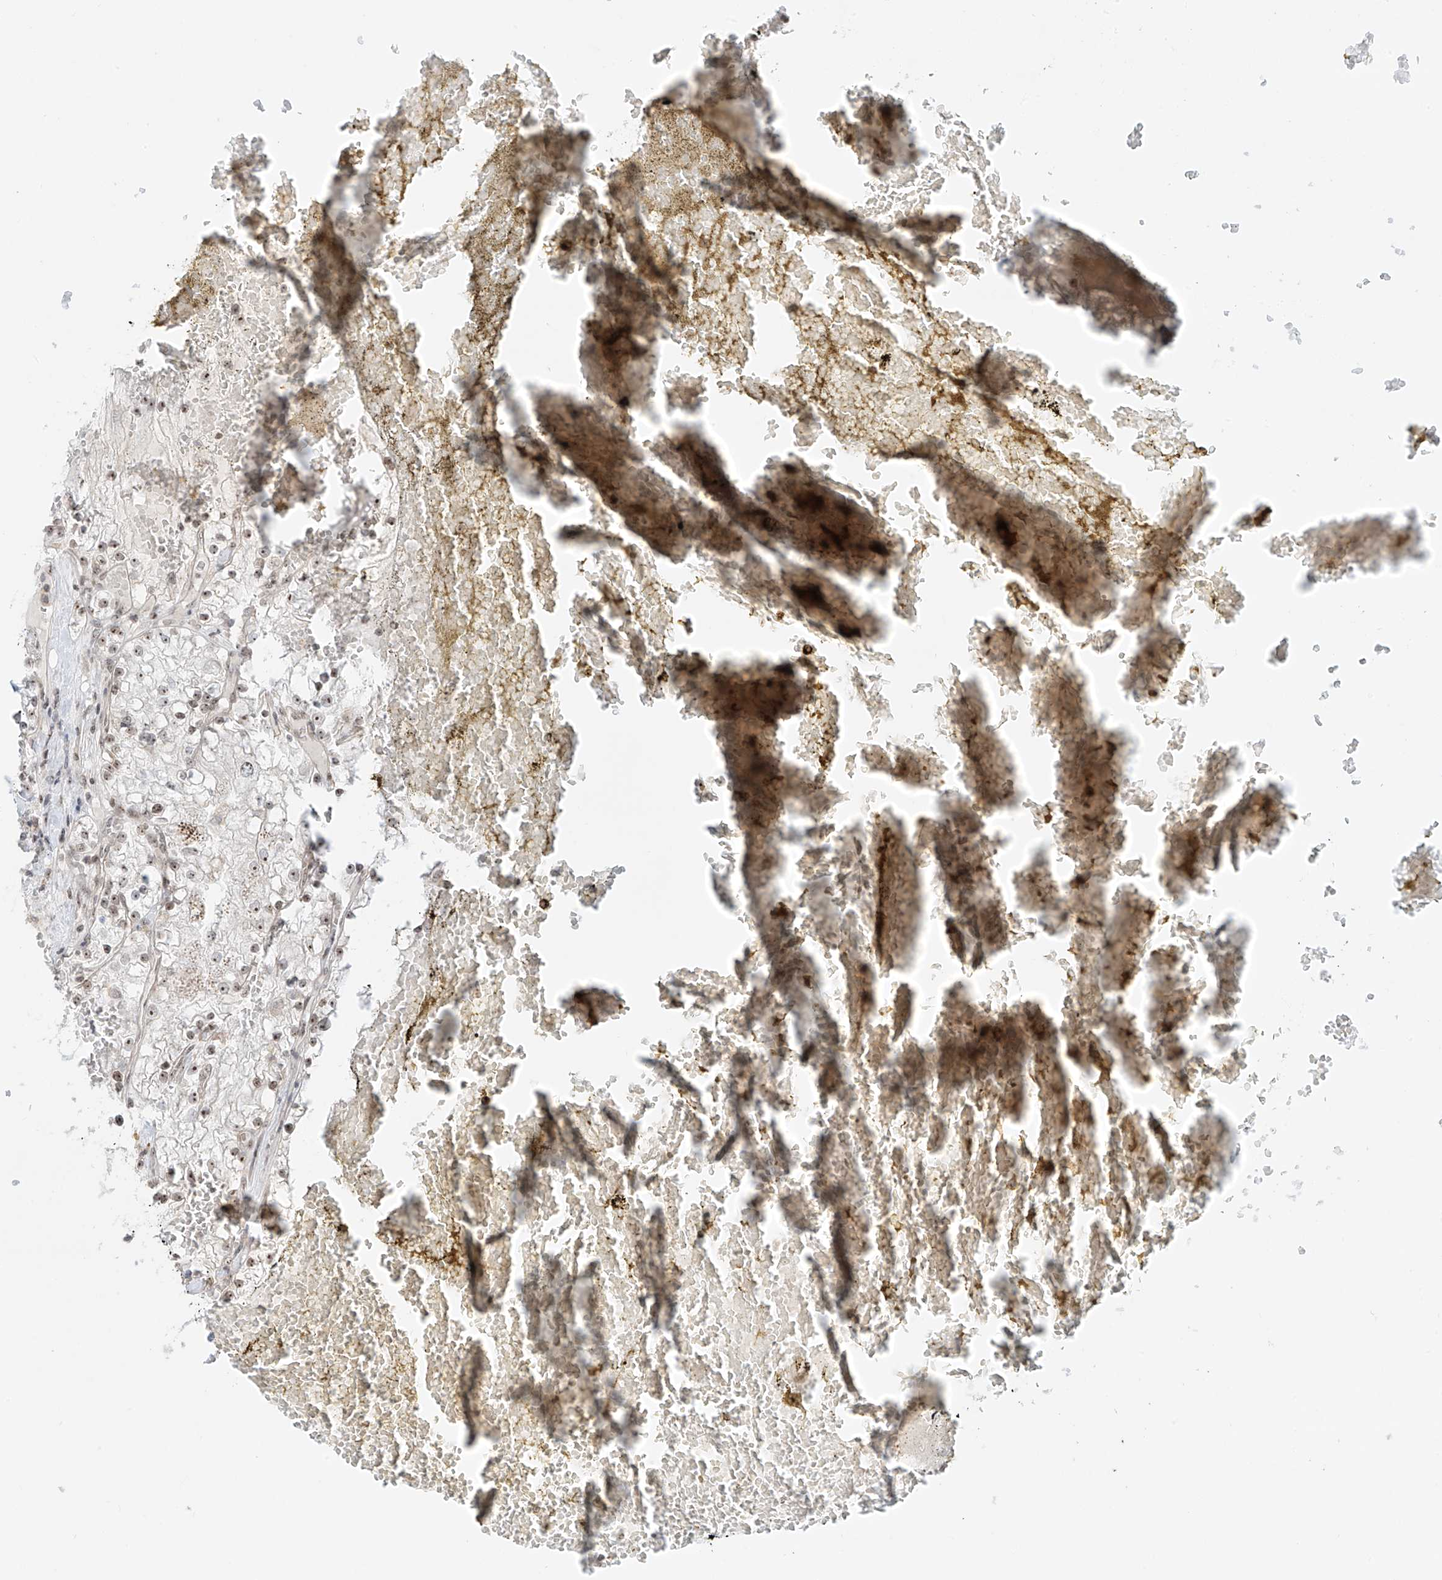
{"staining": {"intensity": "weak", "quantity": "25%-75%", "location": "nuclear"}, "tissue": "renal cancer", "cell_type": "Tumor cells", "image_type": "cancer", "snomed": [{"axis": "morphology", "description": "Normal tissue, NOS"}, {"axis": "morphology", "description": "Adenocarcinoma, NOS"}, {"axis": "topography", "description": "Kidney"}], "caption": "The image shows staining of renal adenocarcinoma, revealing weak nuclear protein expression (brown color) within tumor cells. (DAB = brown stain, brightfield microscopy at high magnification).", "gene": "ZNF512", "patient": {"sex": "male", "age": 68}}